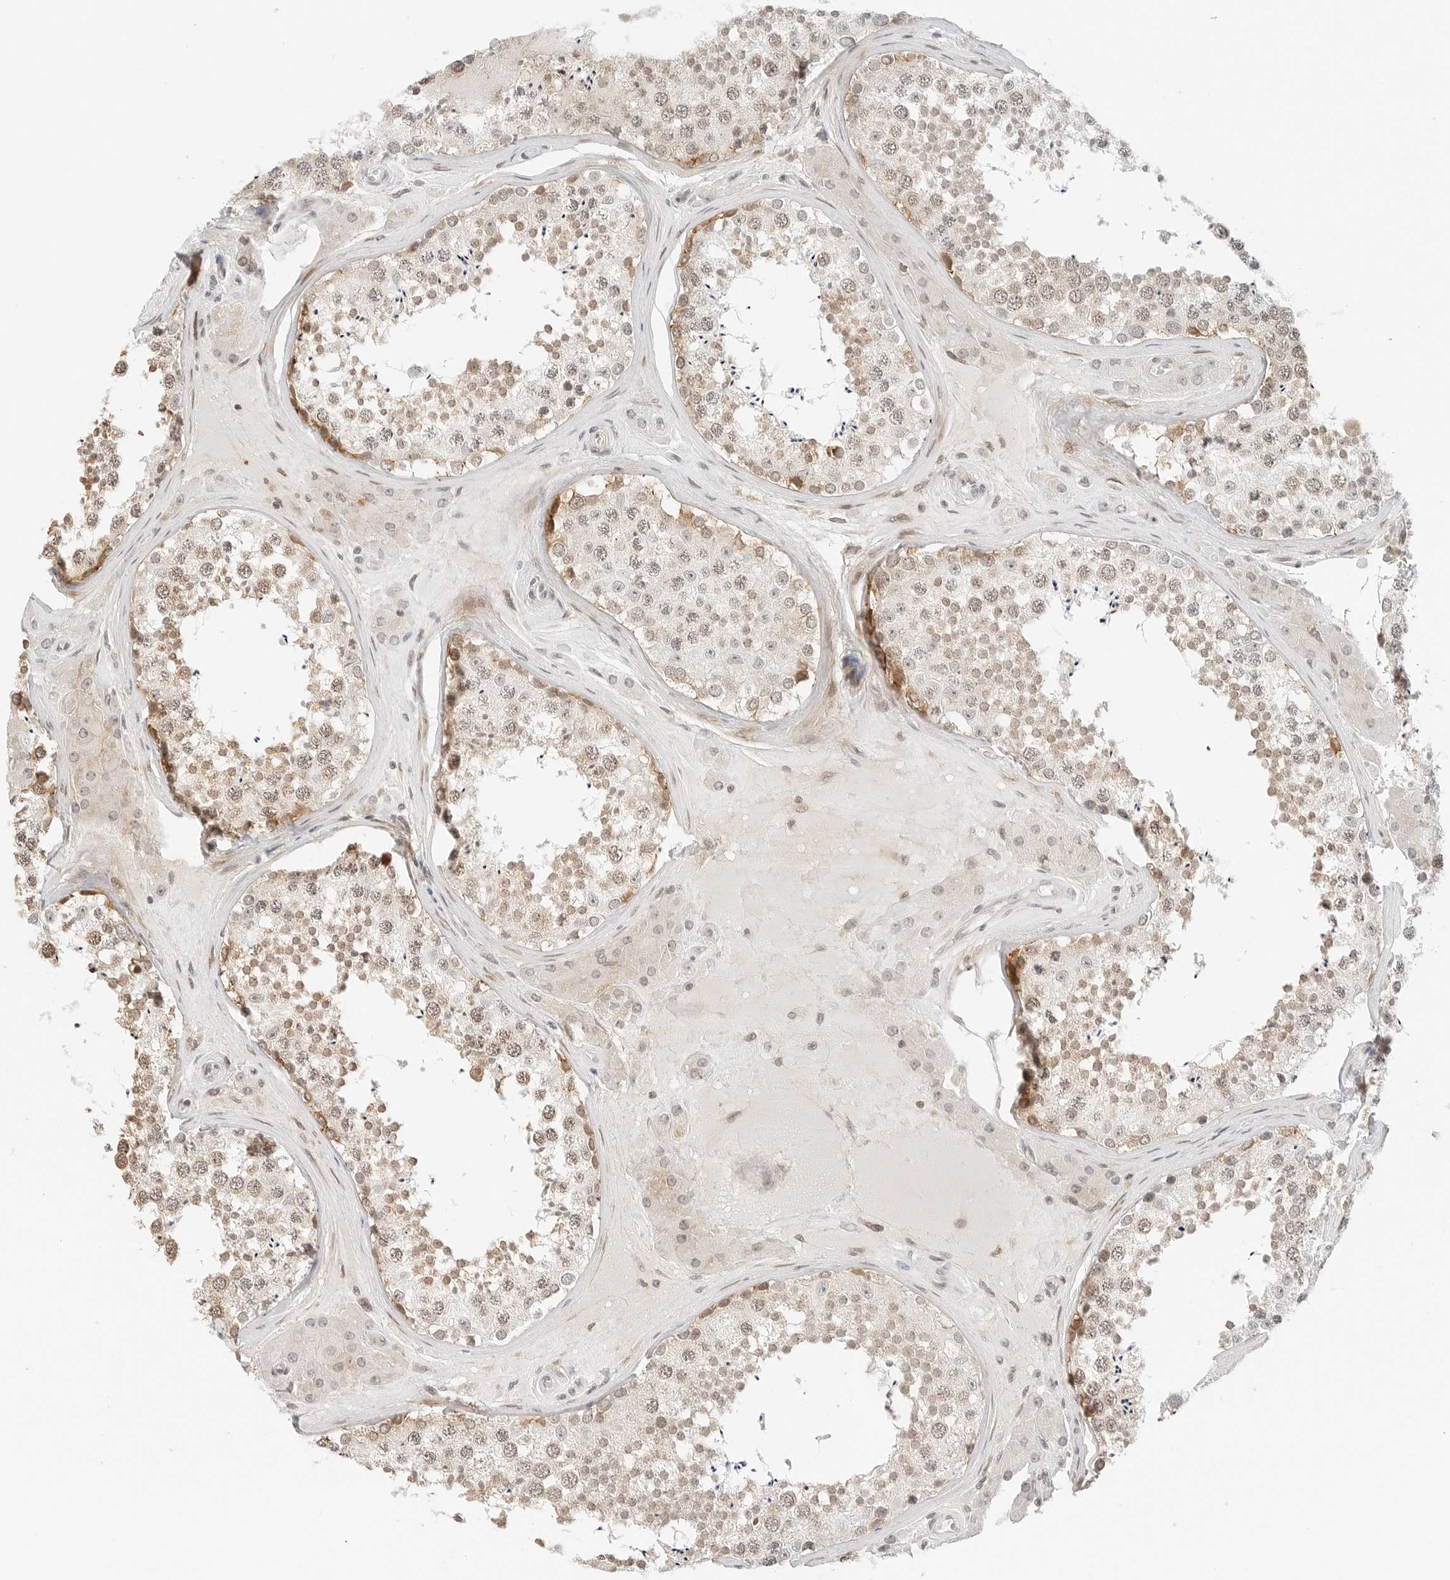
{"staining": {"intensity": "moderate", "quantity": "25%-75%", "location": "cytoplasmic/membranous,nuclear"}, "tissue": "testis", "cell_type": "Cells in seminiferous ducts", "image_type": "normal", "snomed": [{"axis": "morphology", "description": "Normal tissue, NOS"}, {"axis": "topography", "description": "Testis"}], "caption": "Testis stained with a brown dye demonstrates moderate cytoplasmic/membranous,nuclear positive positivity in approximately 25%-75% of cells in seminiferous ducts.", "gene": "NEO1", "patient": {"sex": "male", "age": 46}}